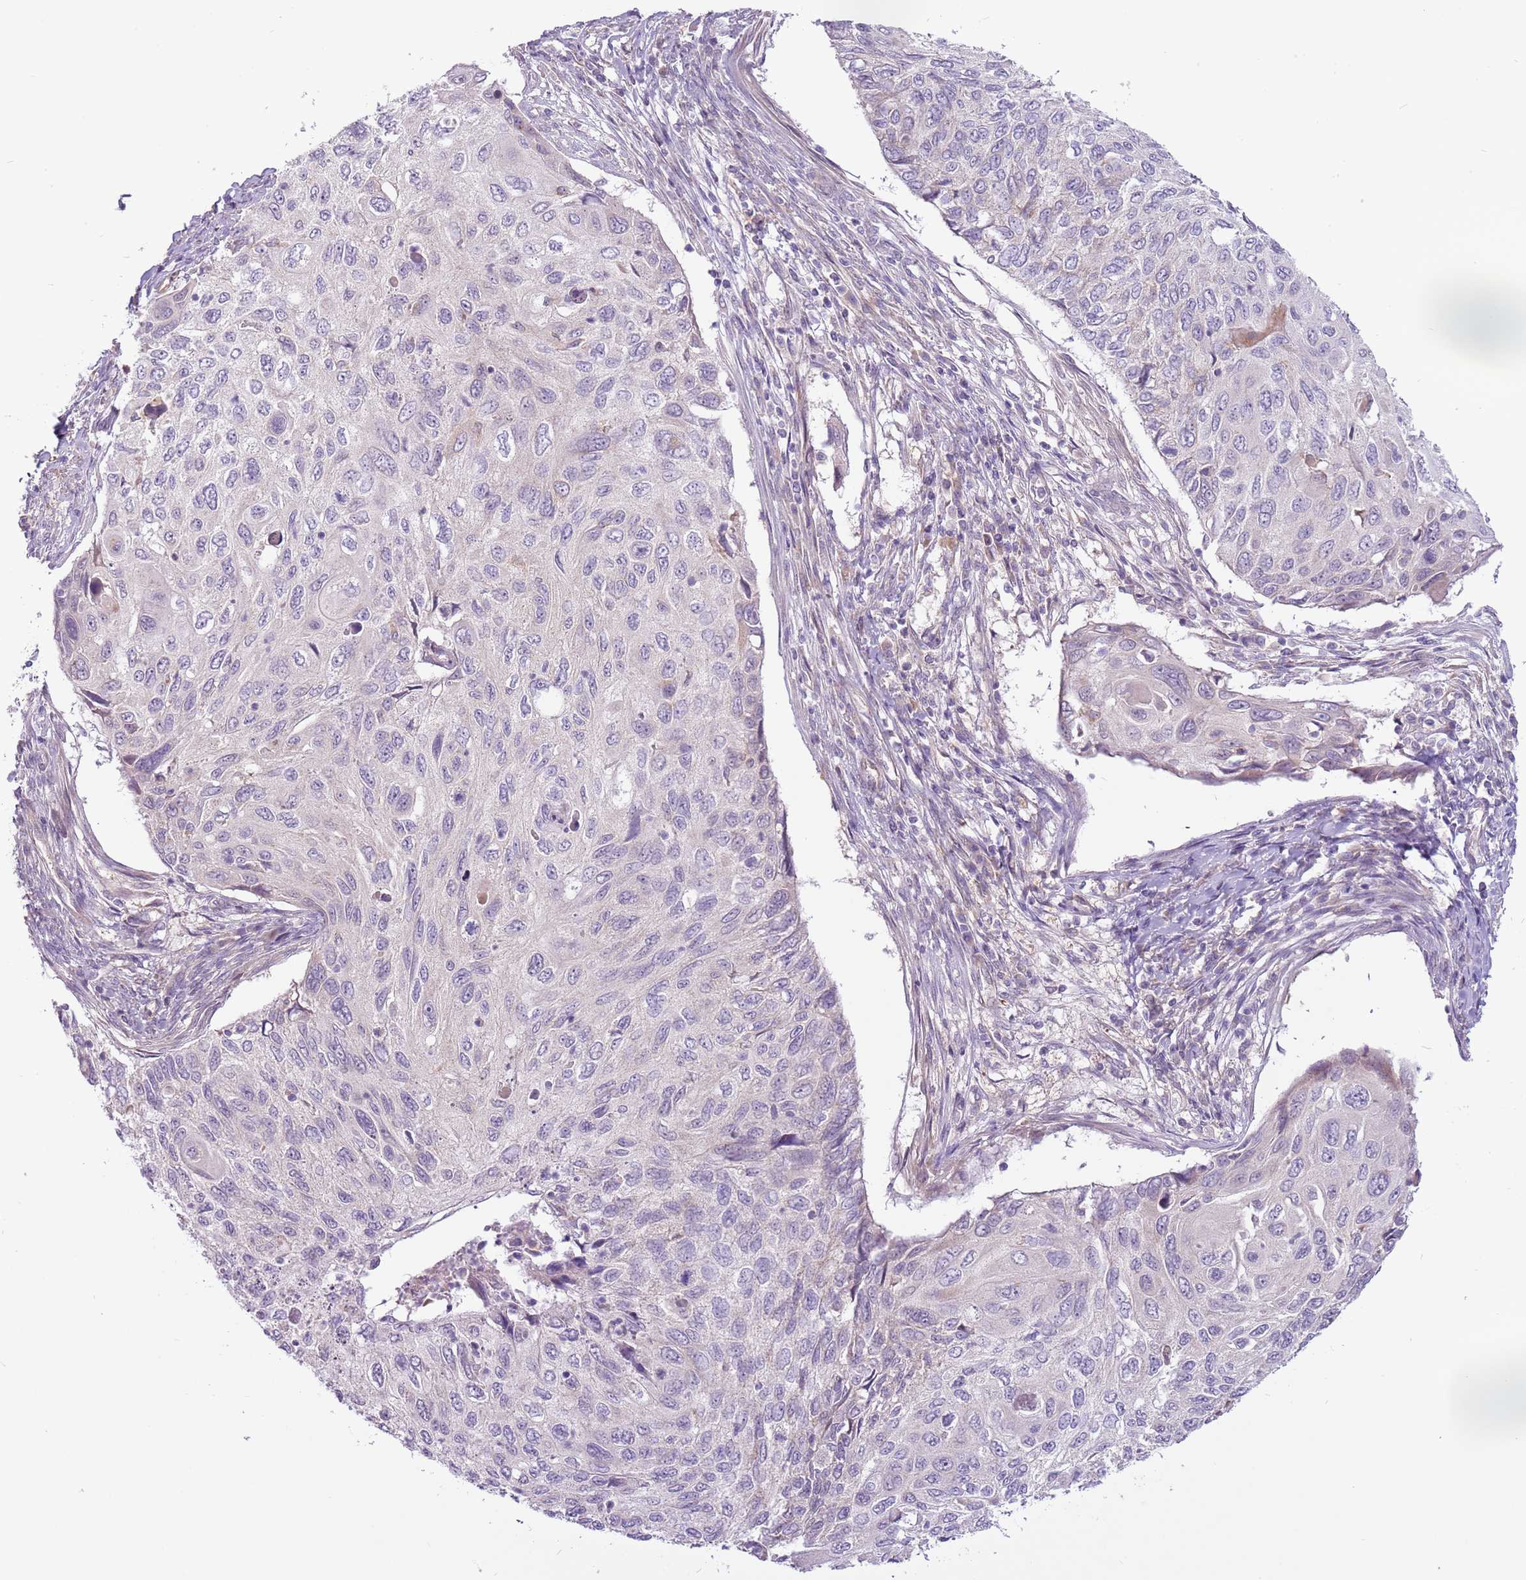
{"staining": {"intensity": "negative", "quantity": "none", "location": "none"}, "tissue": "cervical cancer", "cell_type": "Tumor cells", "image_type": "cancer", "snomed": [{"axis": "morphology", "description": "Squamous cell carcinoma, NOS"}, {"axis": "topography", "description": "Cervix"}], "caption": "DAB immunohistochemical staining of human cervical squamous cell carcinoma exhibits no significant staining in tumor cells. Brightfield microscopy of immunohistochemistry (IHC) stained with DAB (3,3'-diaminobenzidine) (brown) and hematoxylin (blue), captured at high magnification.", "gene": "MRO", "patient": {"sex": "female", "age": 70}}